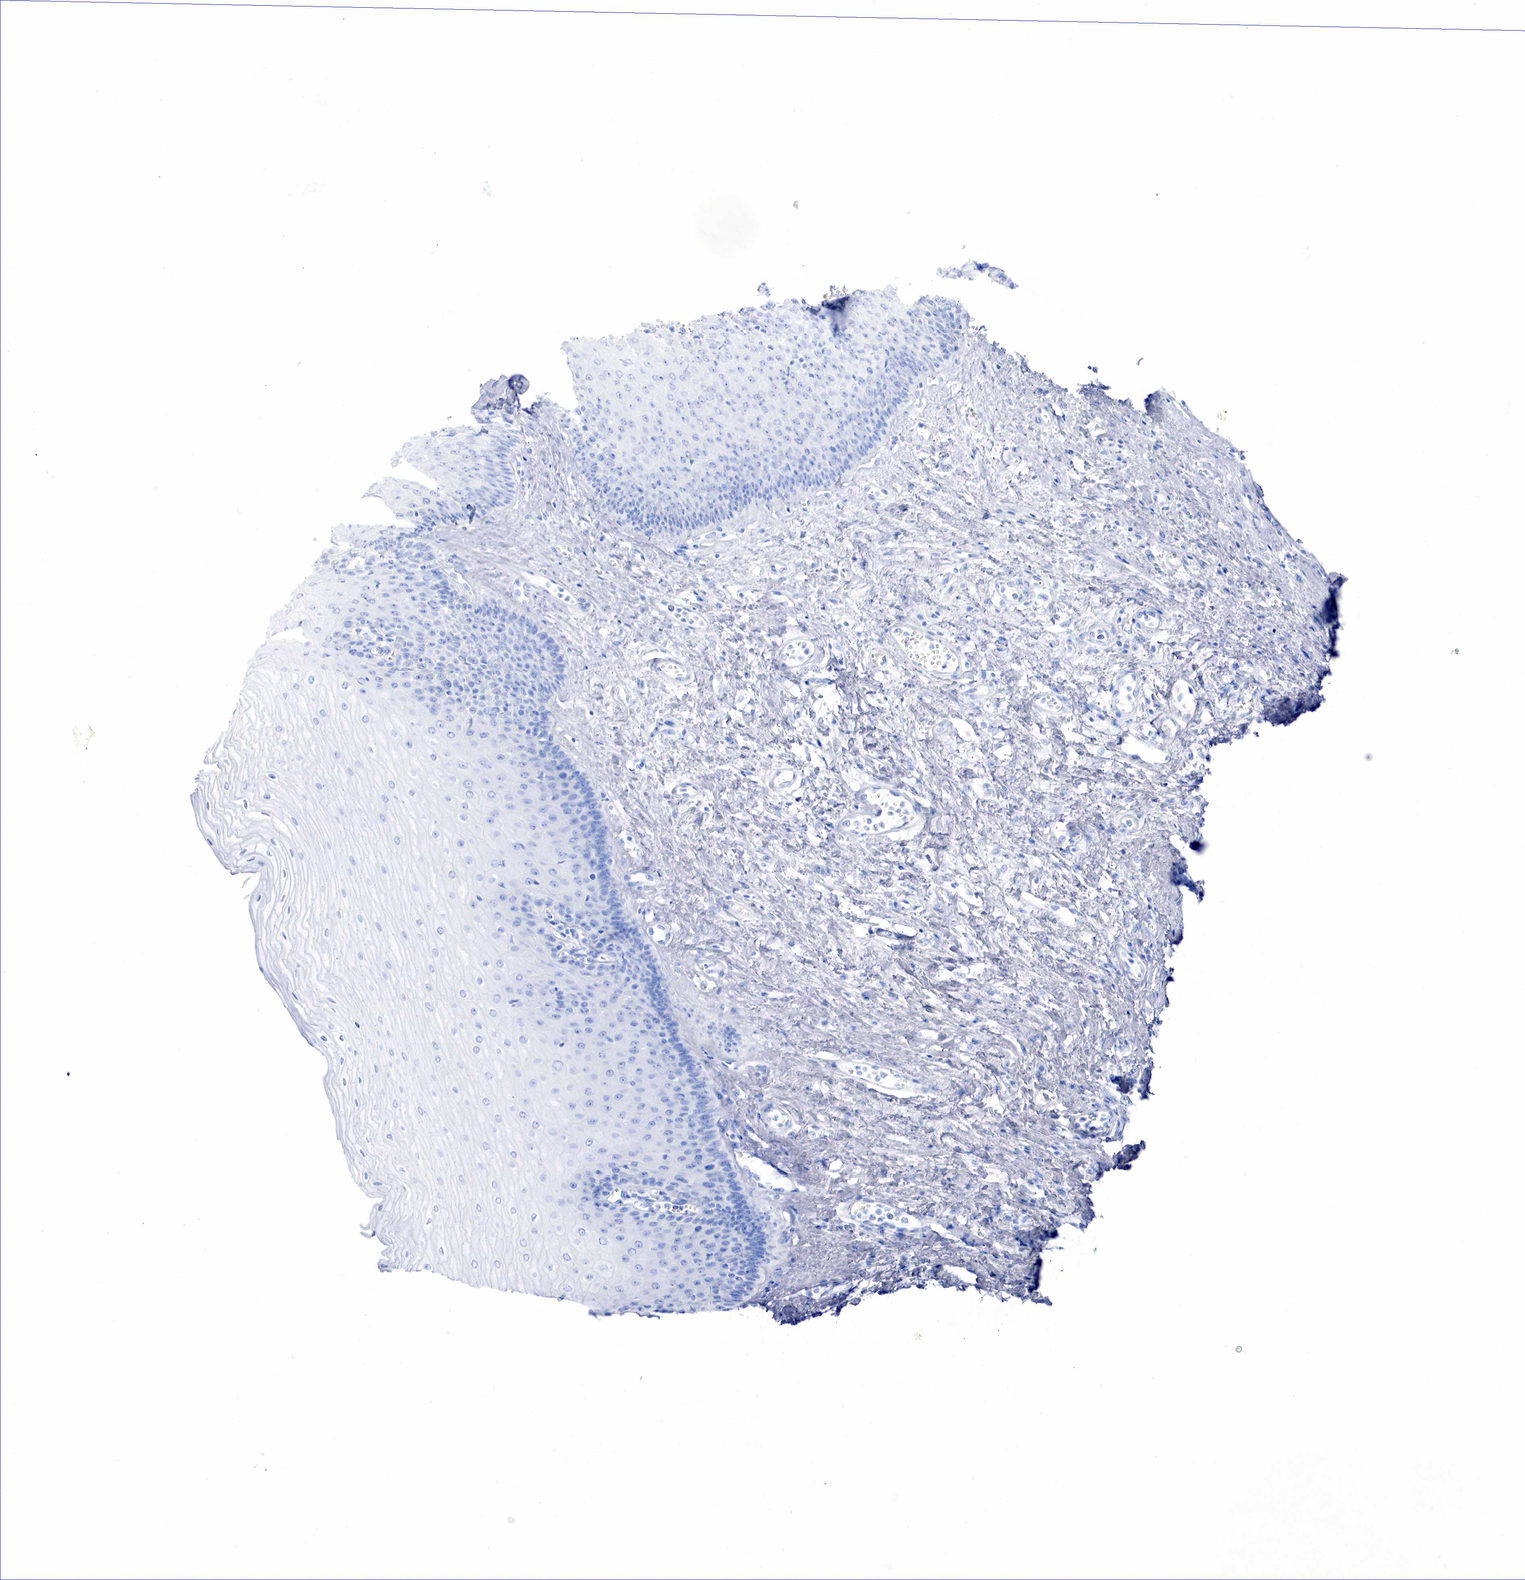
{"staining": {"intensity": "negative", "quantity": "none", "location": "none"}, "tissue": "esophagus", "cell_type": "Squamous epithelial cells", "image_type": "normal", "snomed": [{"axis": "morphology", "description": "Normal tissue, NOS"}, {"axis": "topography", "description": "Esophagus"}], "caption": "Esophagus was stained to show a protein in brown. There is no significant positivity in squamous epithelial cells. Brightfield microscopy of immunohistochemistry (IHC) stained with DAB (brown) and hematoxylin (blue), captured at high magnification.", "gene": "INHA", "patient": {"sex": "male", "age": 65}}